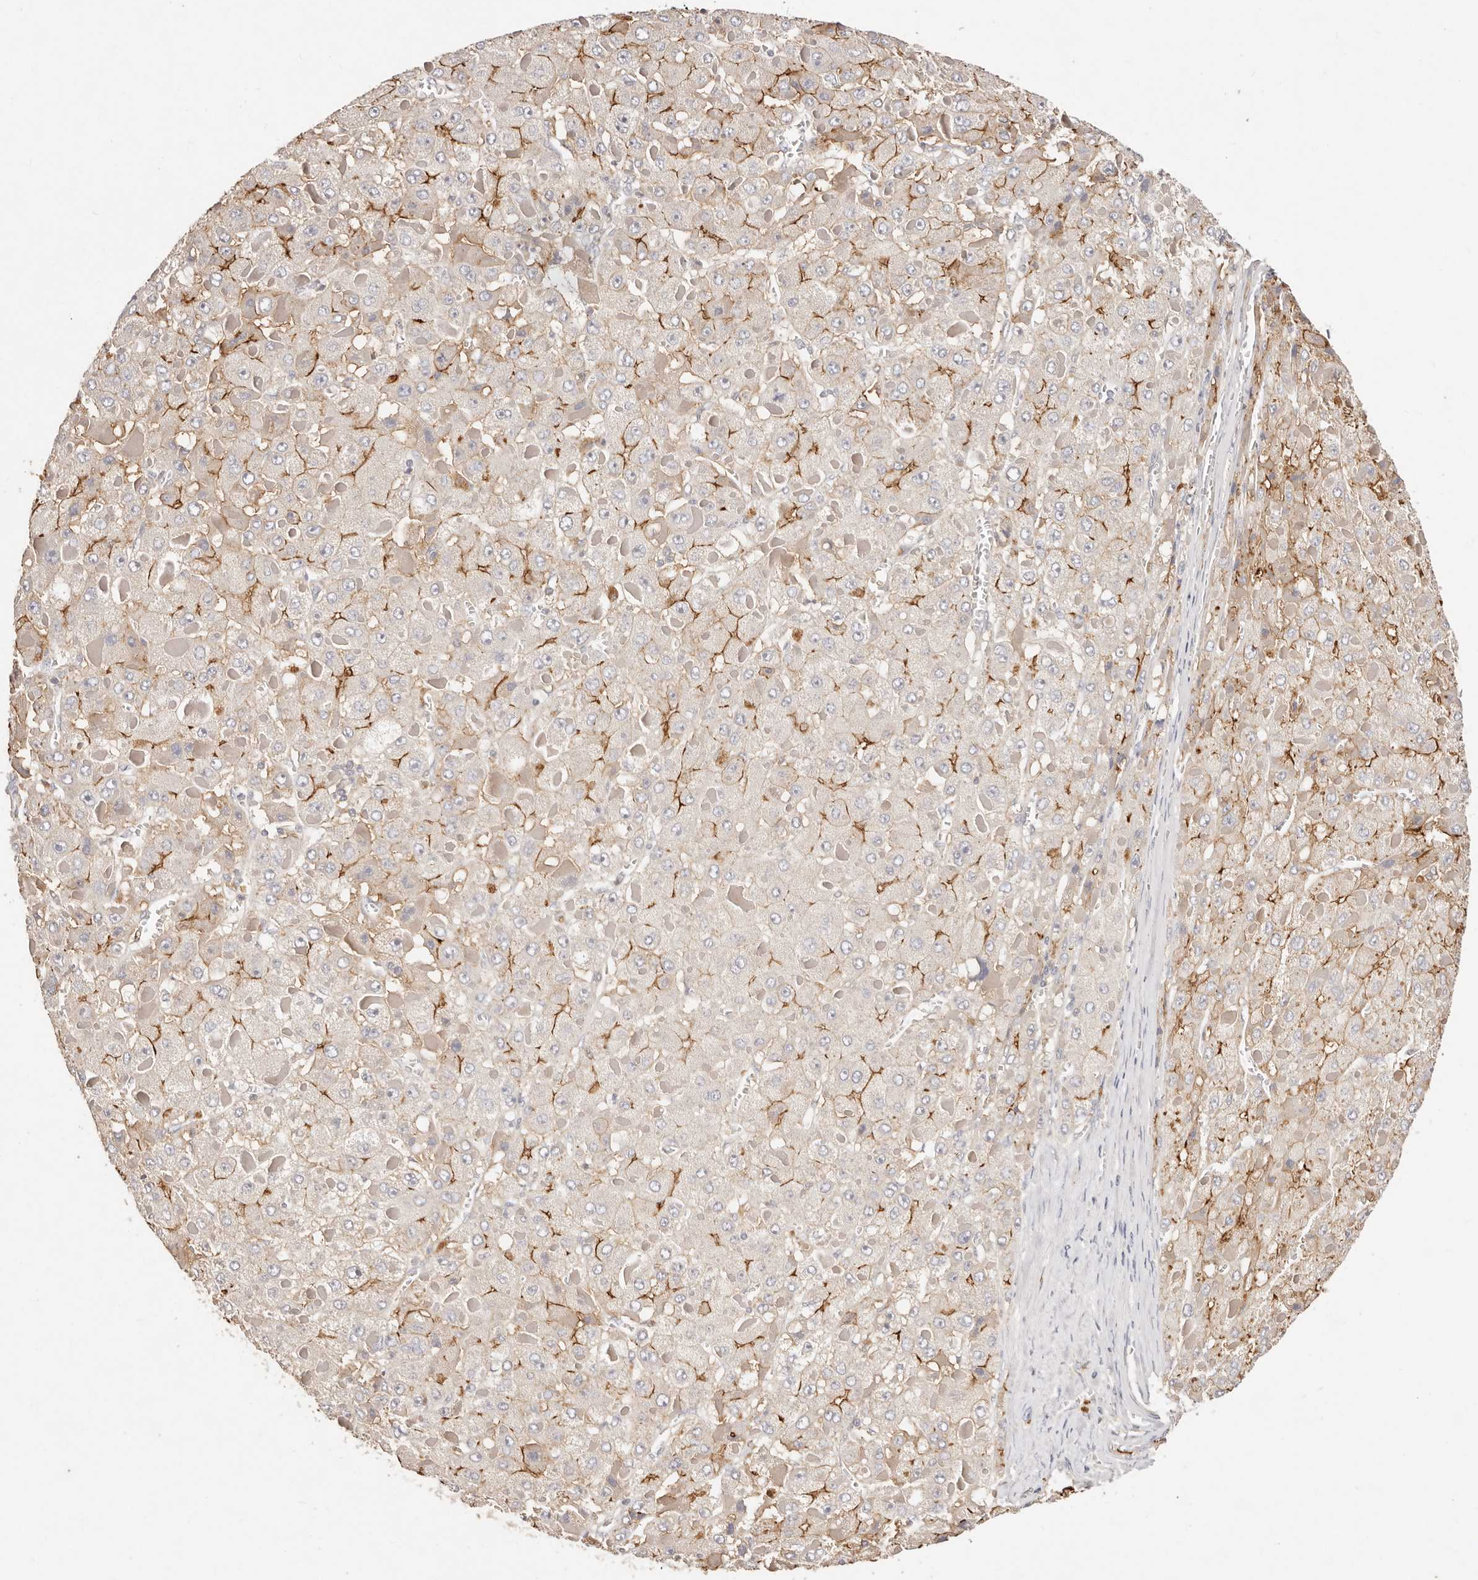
{"staining": {"intensity": "moderate", "quantity": "25%-75%", "location": "cytoplasmic/membranous"}, "tissue": "liver cancer", "cell_type": "Tumor cells", "image_type": "cancer", "snomed": [{"axis": "morphology", "description": "Carcinoma, Hepatocellular, NOS"}, {"axis": "topography", "description": "Liver"}], "caption": "Liver cancer tissue exhibits moderate cytoplasmic/membranous staining in about 25%-75% of tumor cells The protein is stained brown, and the nuclei are stained in blue (DAB (3,3'-diaminobenzidine) IHC with brightfield microscopy, high magnification).", "gene": "CXADR", "patient": {"sex": "female", "age": 73}}